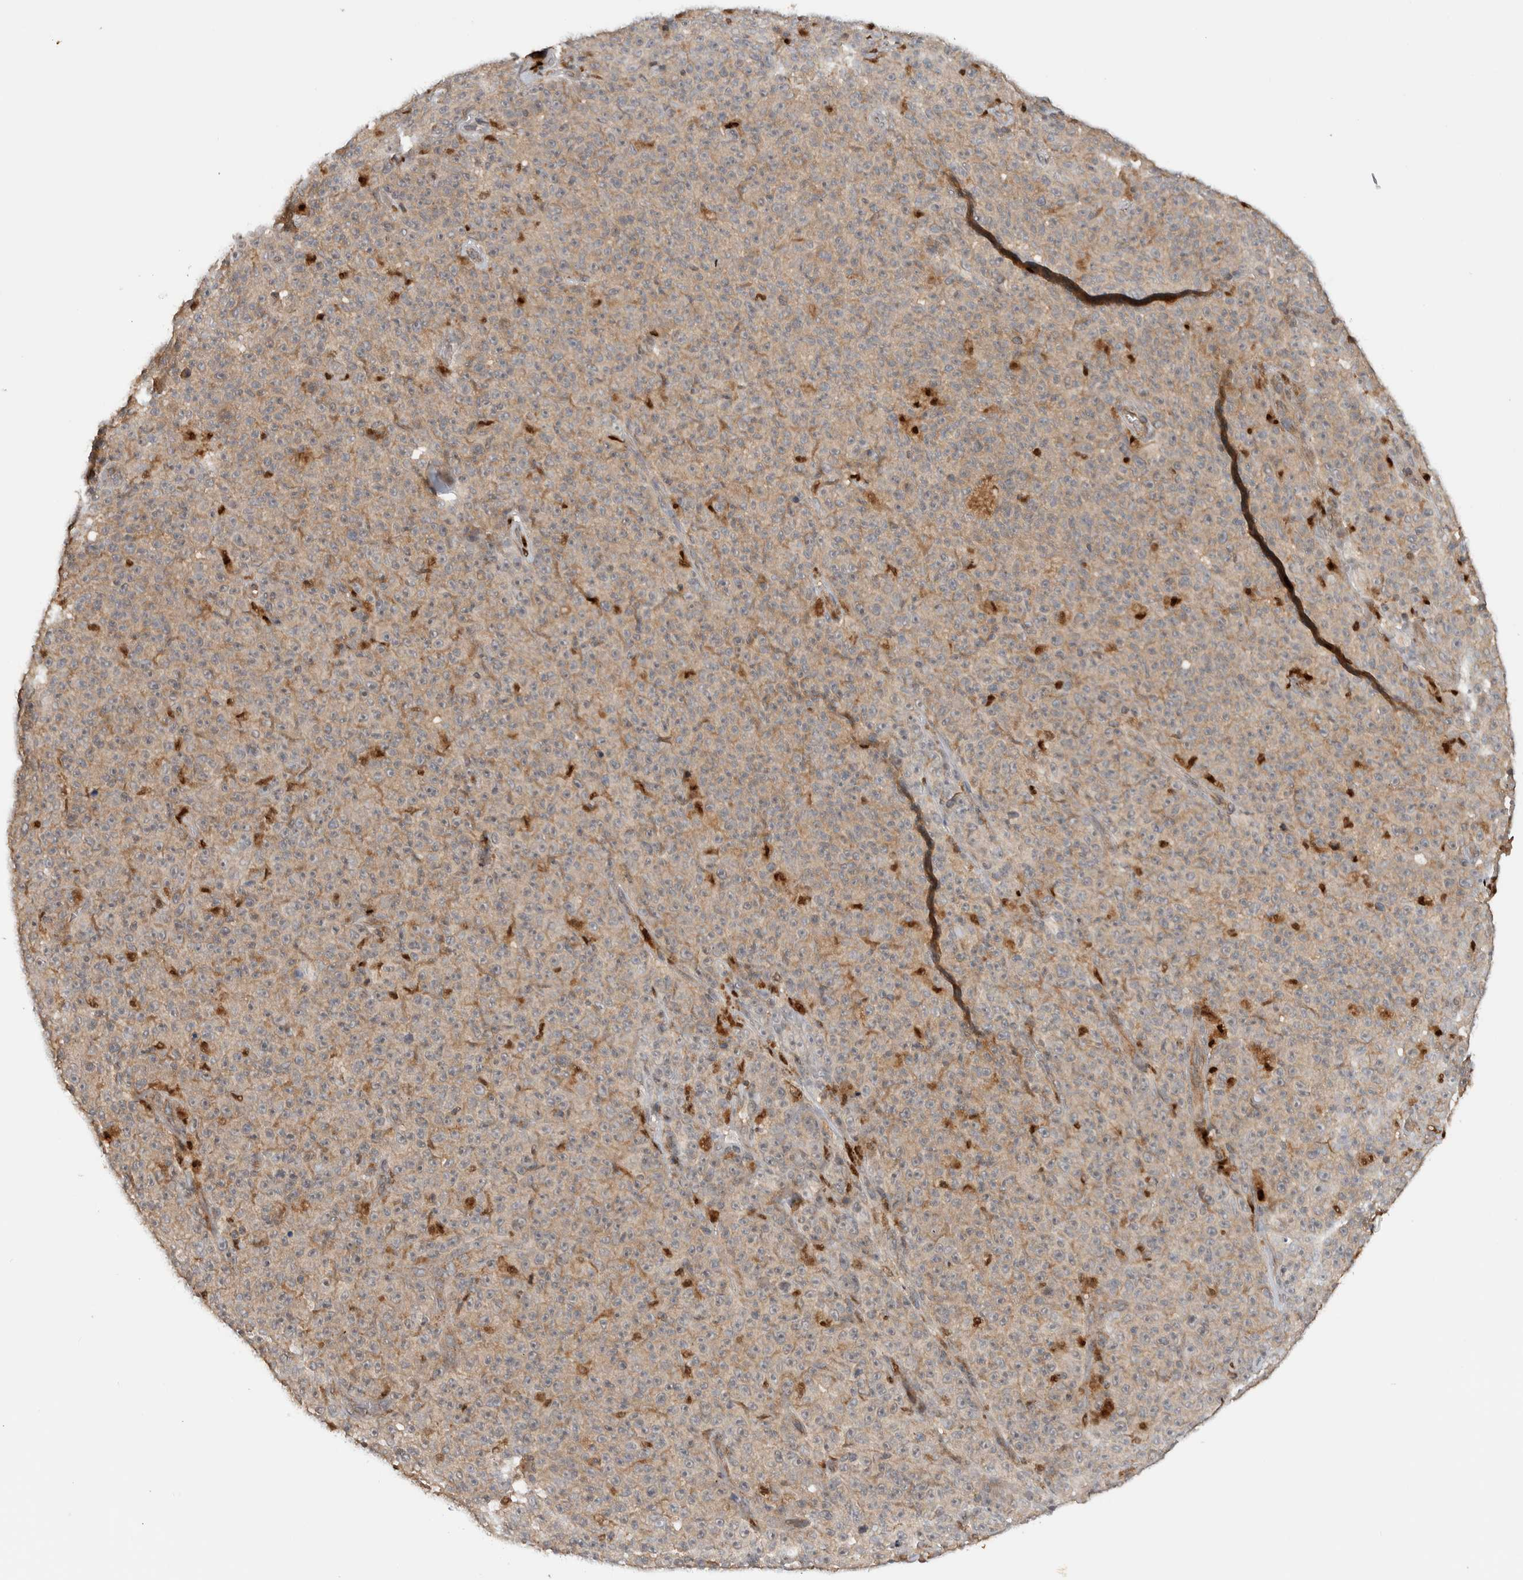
{"staining": {"intensity": "weak", "quantity": ">75%", "location": "cytoplasmic/membranous"}, "tissue": "melanoma", "cell_type": "Tumor cells", "image_type": "cancer", "snomed": [{"axis": "morphology", "description": "Malignant melanoma, NOS"}, {"axis": "topography", "description": "Skin"}], "caption": "Tumor cells show low levels of weak cytoplasmic/membranous positivity in about >75% of cells in human malignant melanoma.", "gene": "VPS53", "patient": {"sex": "female", "age": 82}}